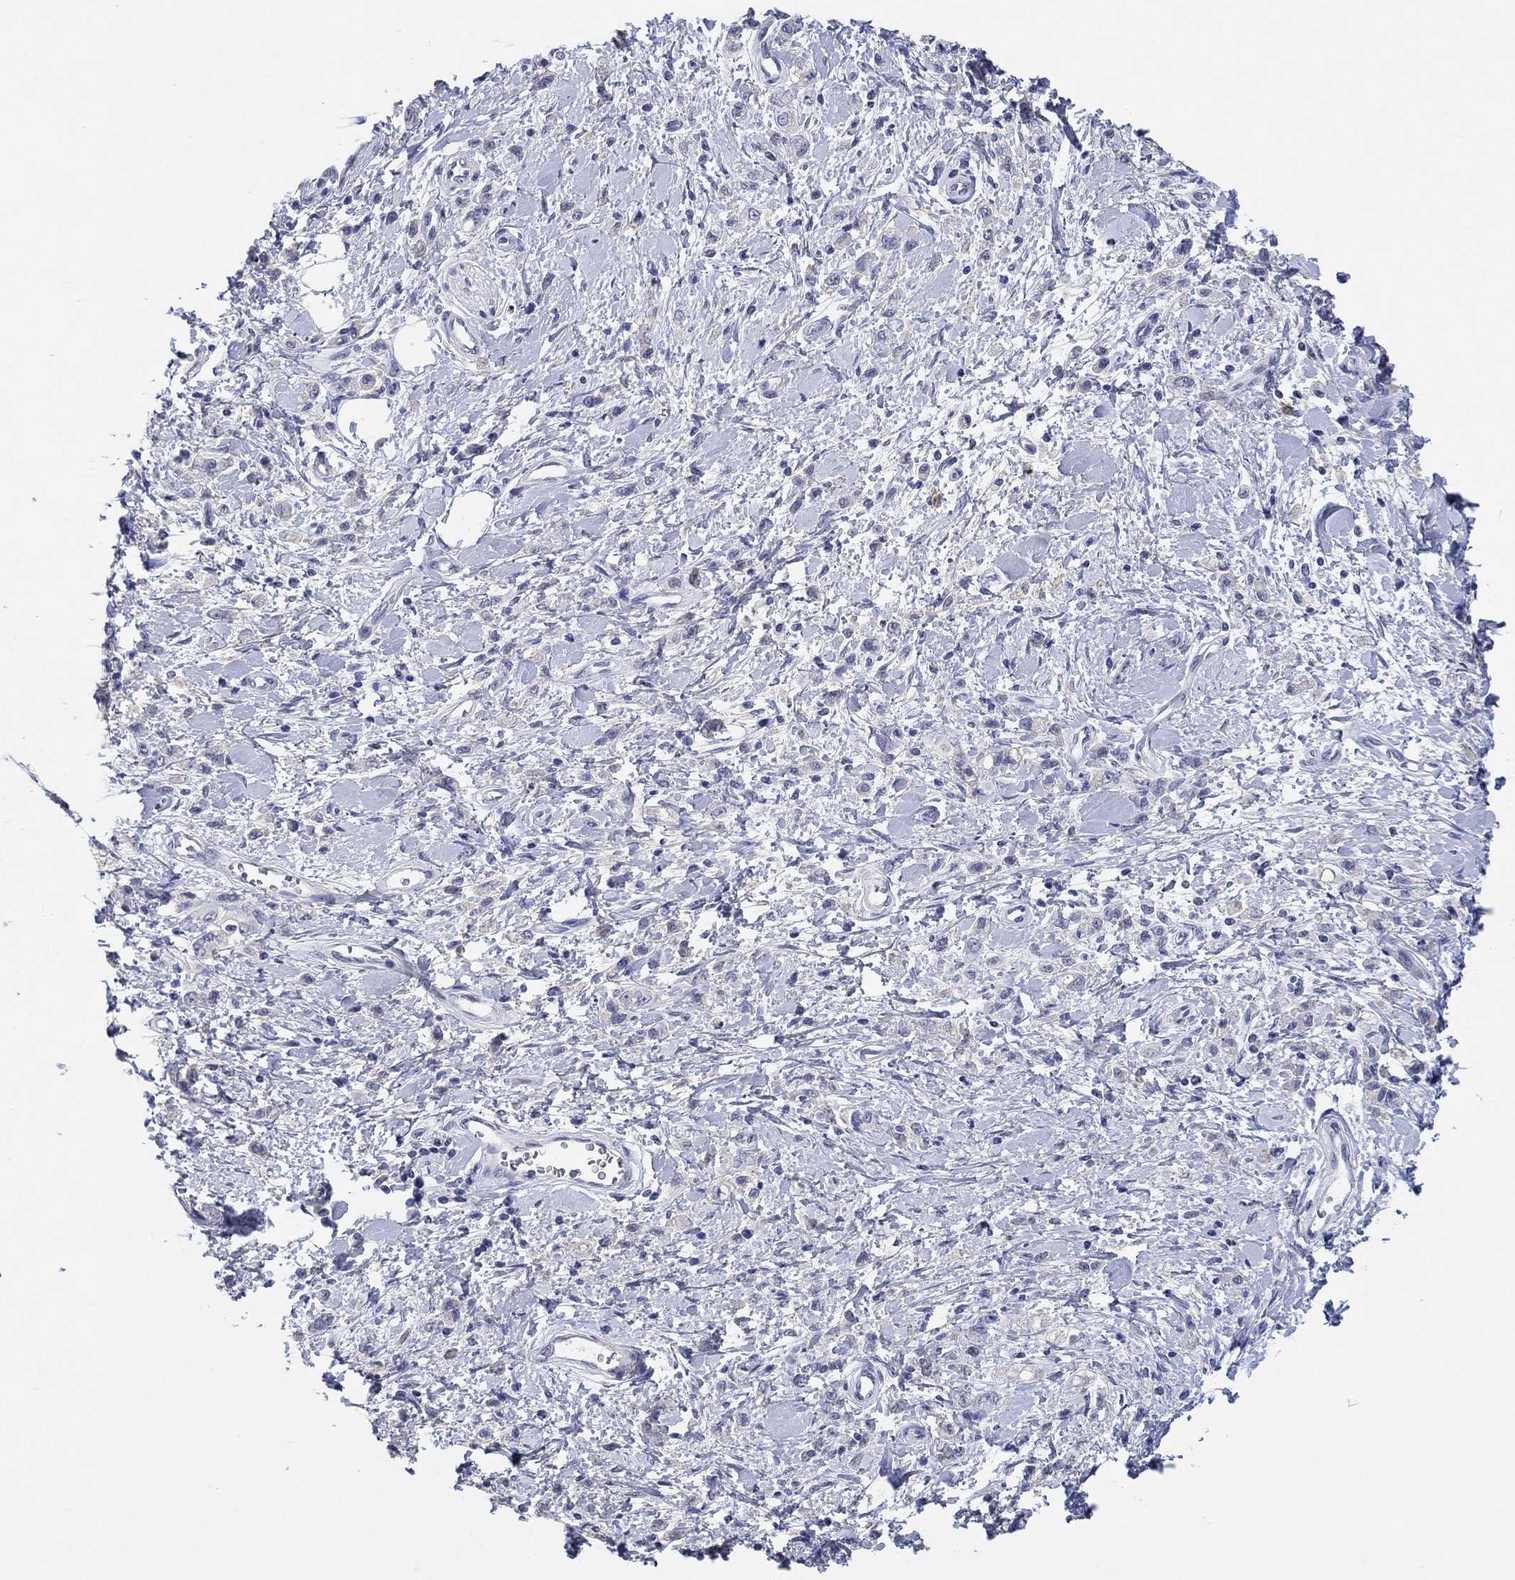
{"staining": {"intensity": "negative", "quantity": "none", "location": "none"}, "tissue": "stomach cancer", "cell_type": "Tumor cells", "image_type": "cancer", "snomed": [{"axis": "morphology", "description": "Adenocarcinoma, NOS"}, {"axis": "topography", "description": "Stomach"}], "caption": "This is an immunohistochemistry photomicrograph of stomach cancer. There is no positivity in tumor cells.", "gene": "HDC", "patient": {"sex": "male", "age": 77}}